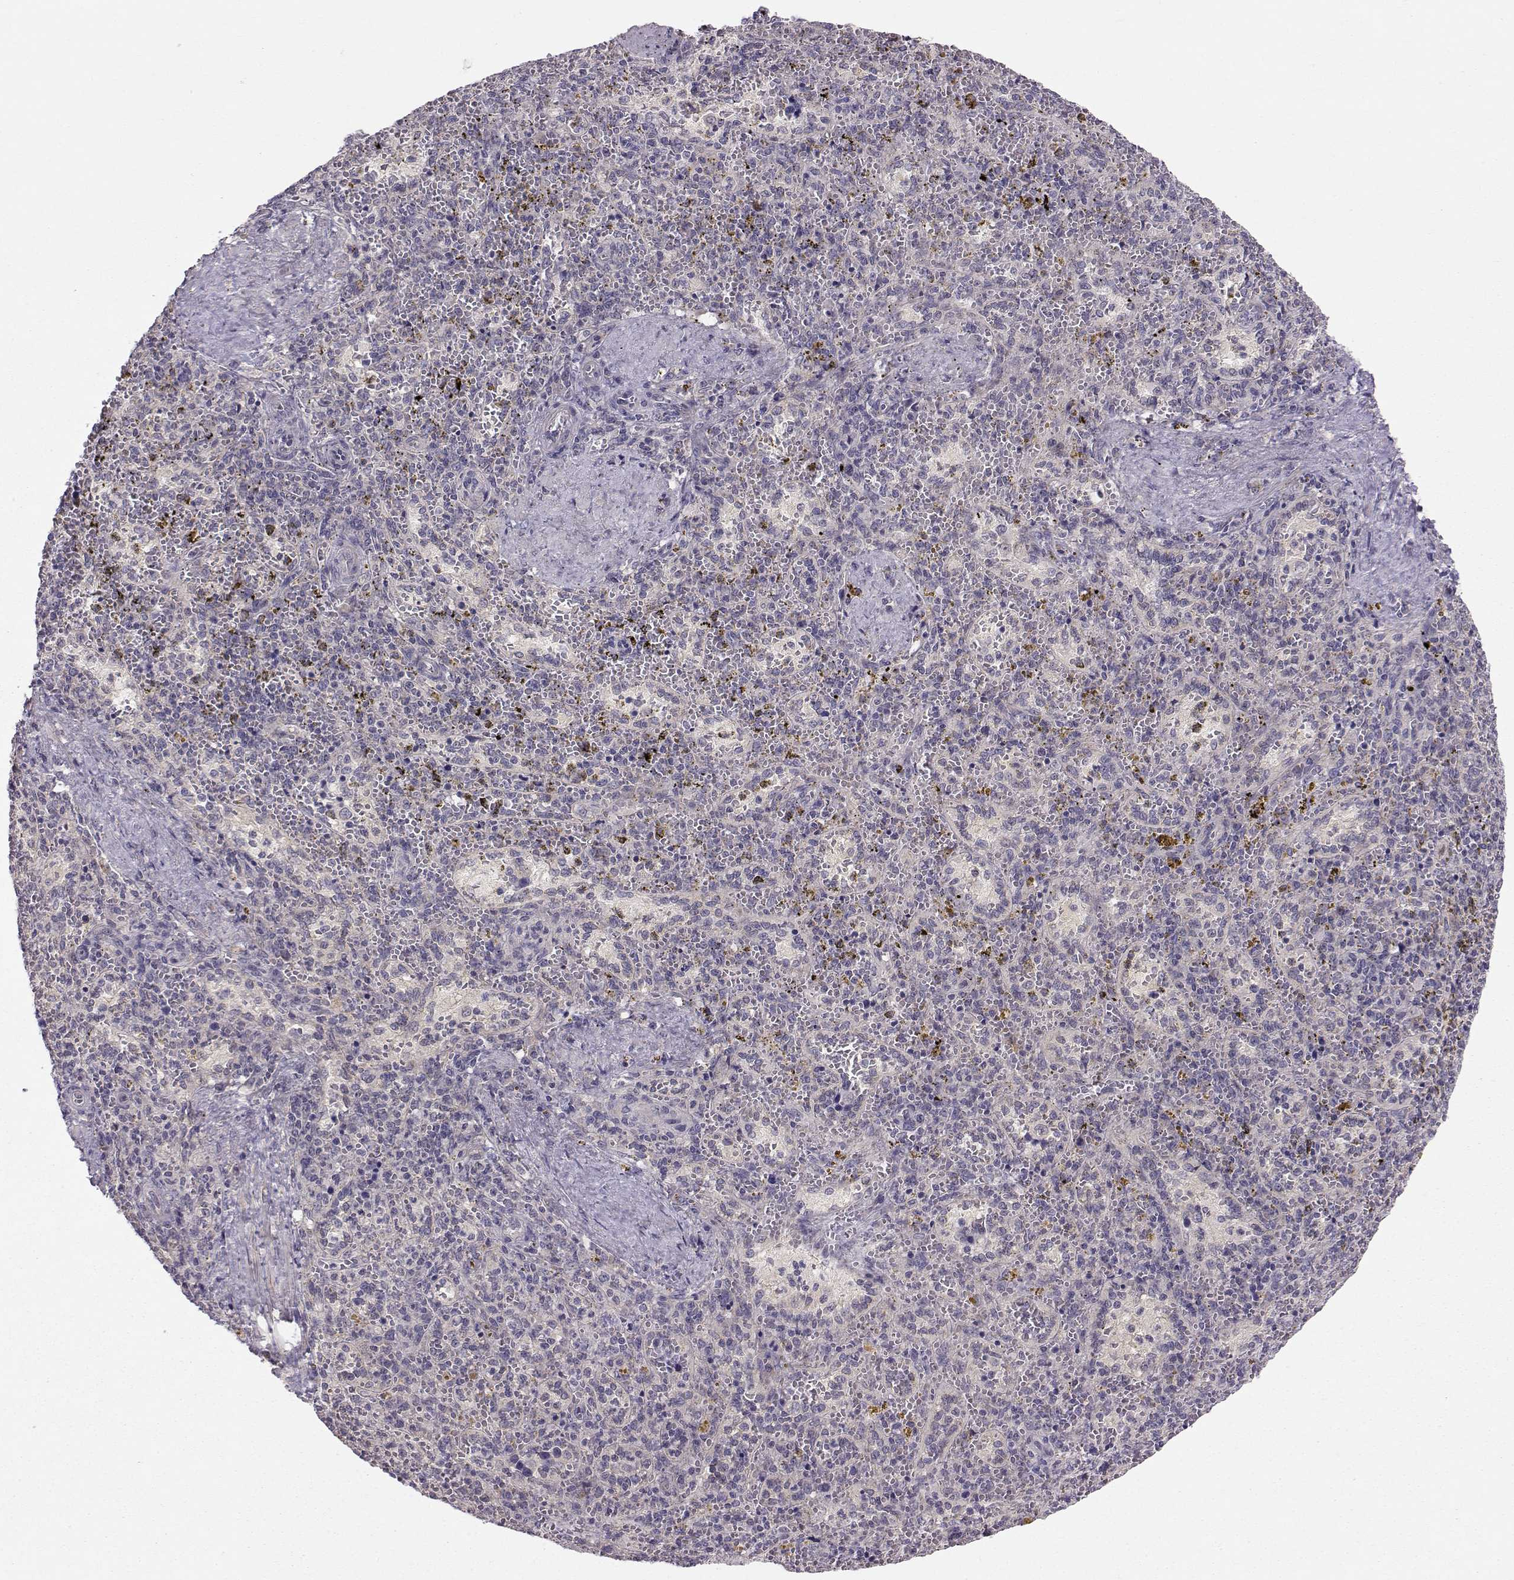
{"staining": {"intensity": "negative", "quantity": "none", "location": "none"}, "tissue": "spleen", "cell_type": "Cells in red pulp", "image_type": "normal", "snomed": [{"axis": "morphology", "description": "Normal tissue, NOS"}, {"axis": "topography", "description": "Spleen"}], "caption": "A histopathology image of spleen stained for a protein demonstrates no brown staining in cells in red pulp. Nuclei are stained in blue.", "gene": "PEX5L", "patient": {"sex": "female", "age": 50}}